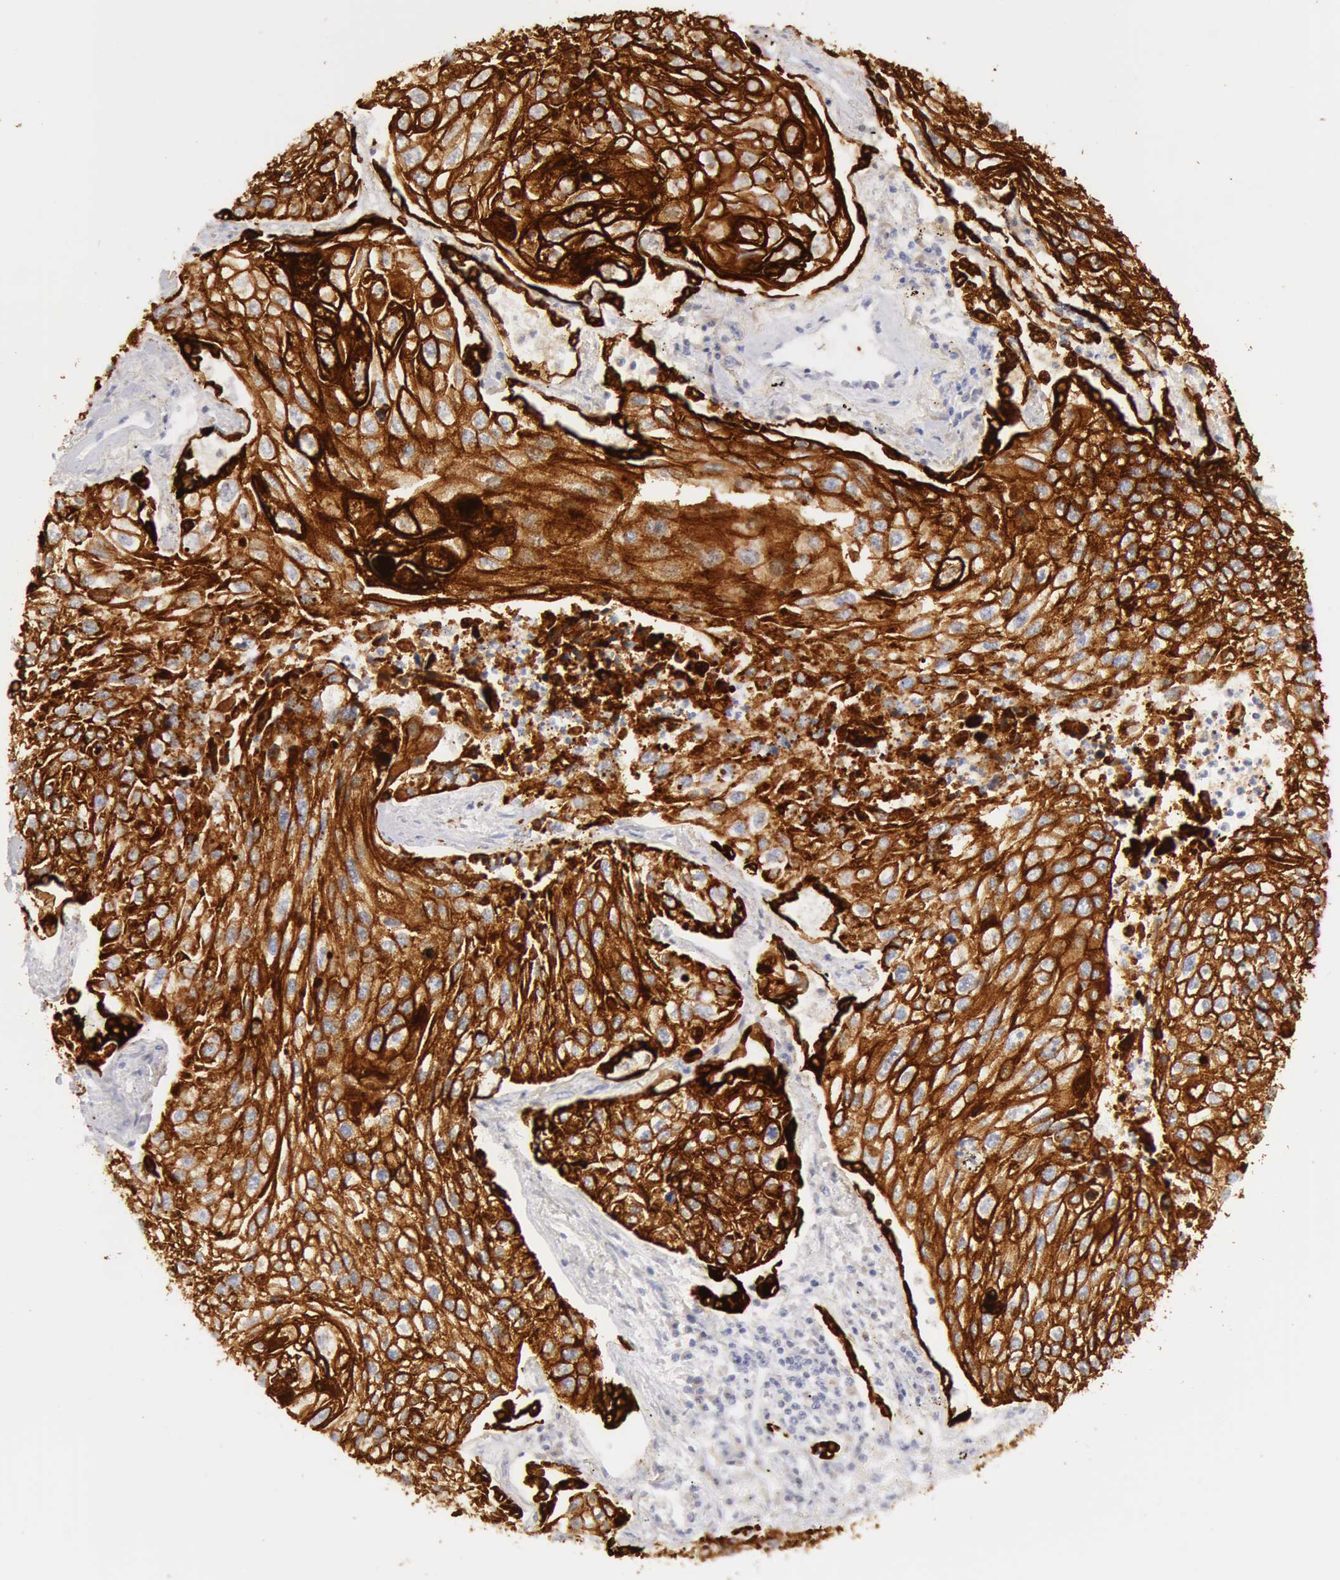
{"staining": {"intensity": "strong", "quantity": ">75%", "location": "cytoplasmic/membranous"}, "tissue": "lung cancer", "cell_type": "Tumor cells", "image_type": "cancer", "snomed": [{"axis": "morphology", "description": "Squamous cell carcinoma, NOS"}, {"axis": "topography", "description": "Lung"}], "caption": "The photomicrograph demonstrates staining of lung cancer, revealing strong cytoplasmic/membranous protein staining (brown color) within tumor cells. The staining is performed using DAB (3,3'-diaminobenzidine) brown chromogen to label protein expression. The nuclei are counter-stained blue using hematoxylin.", "gene": "KRT8", "patient": {"sex": "male", "age": 75}}